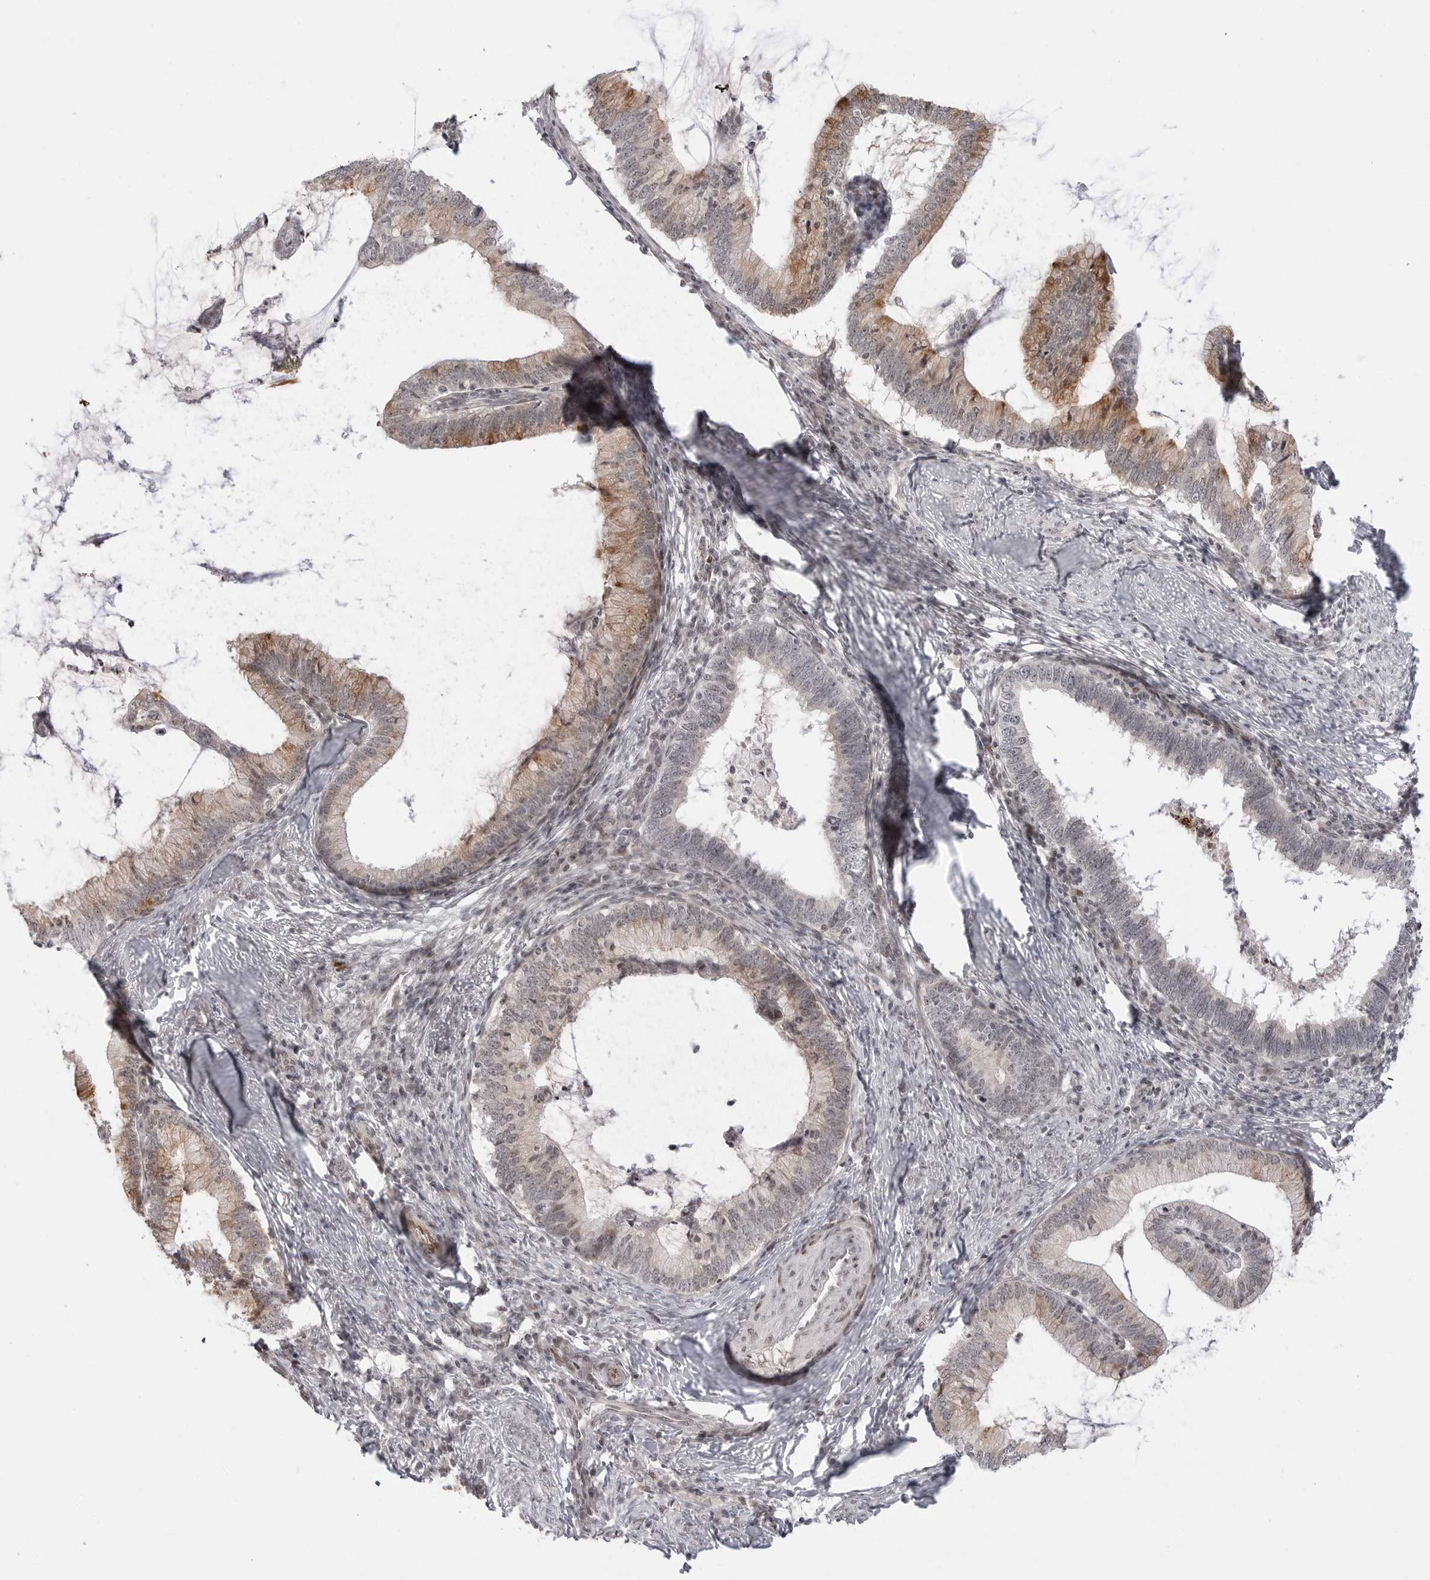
{"staining": {"intensity": "moderate", "quantity": "25%-75%", "location": "cytoplasmic/membranous"}, "tissue": "cervical cancer", "cell_type": "Tumor cells", "image_type": "cancer", "snomed": [{"axis": "morphology", "description": "Adenocarcinoma, NOS"}, {"axis": "topography", "description": "Cervix"}], "caption": "Immunohistochemical staining of cervical cancer exhibits medium levels of moderate cytoplasmic/membranous protein expression in approximately 25%-75% of tumor cells.", "gene": "C8orf33", "patient": {"sex": "female", "age": 36}}